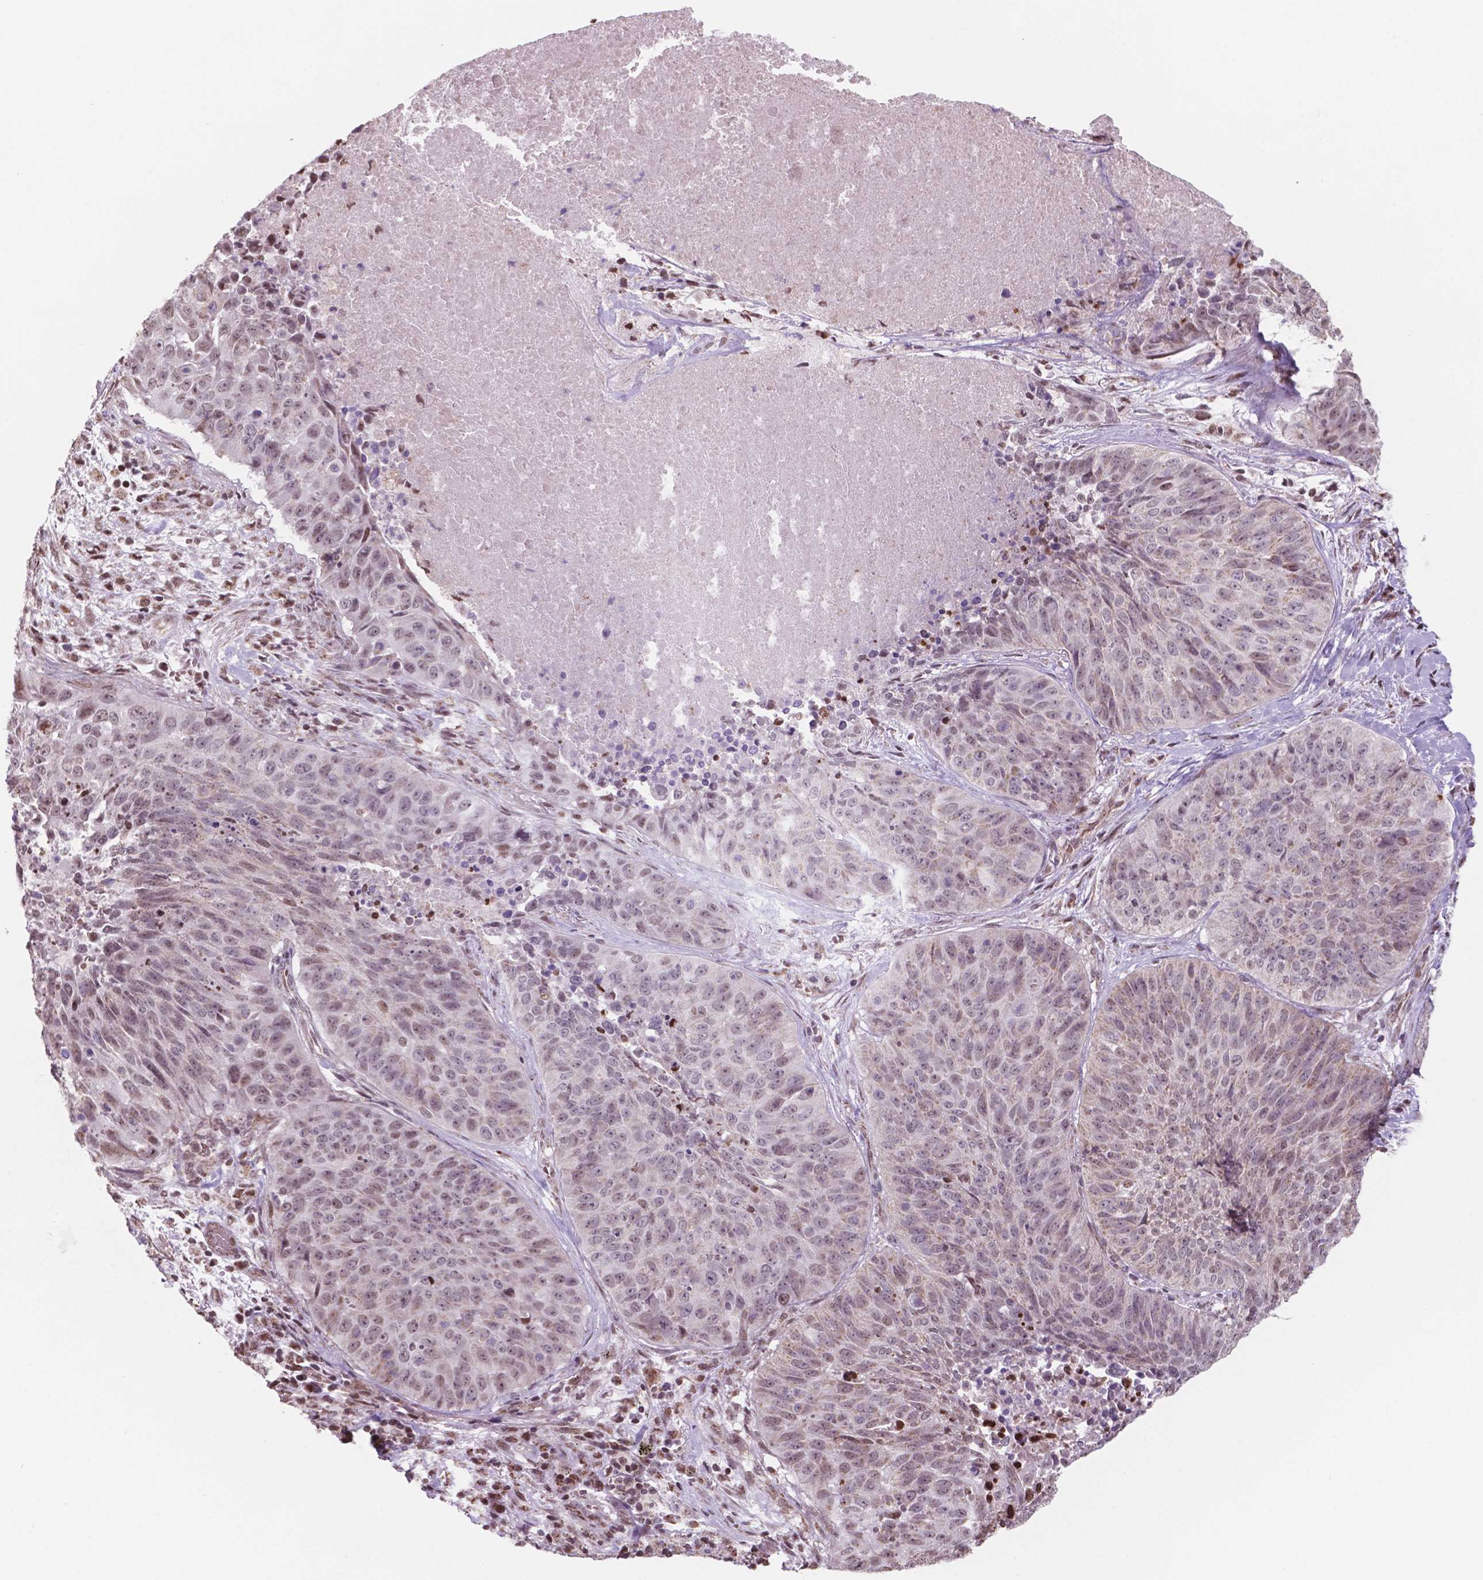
{"staining": {"intensity": "negative", "quantity": "none", "location": "none"}, "tissue": "lung cancer", "cell_type": "Tumor cells", "image_type": "cancer", "snomed": [{"axis": "morphology", "description": "Normal tissue, NOS"}, {"axis": "morphology", "description": "Squamous cell carcinoma, NOS"}, {"axis": "topography", "description": "Bronchus"}, {"axis": "topography", "description": "Lung"}], "caption": "The micrograph demonstrates no staining of tumor cells in lung squamous cell carcinoma.", "gene": "NDUFA10", "patient": {"sex": "male", "age": 64}}